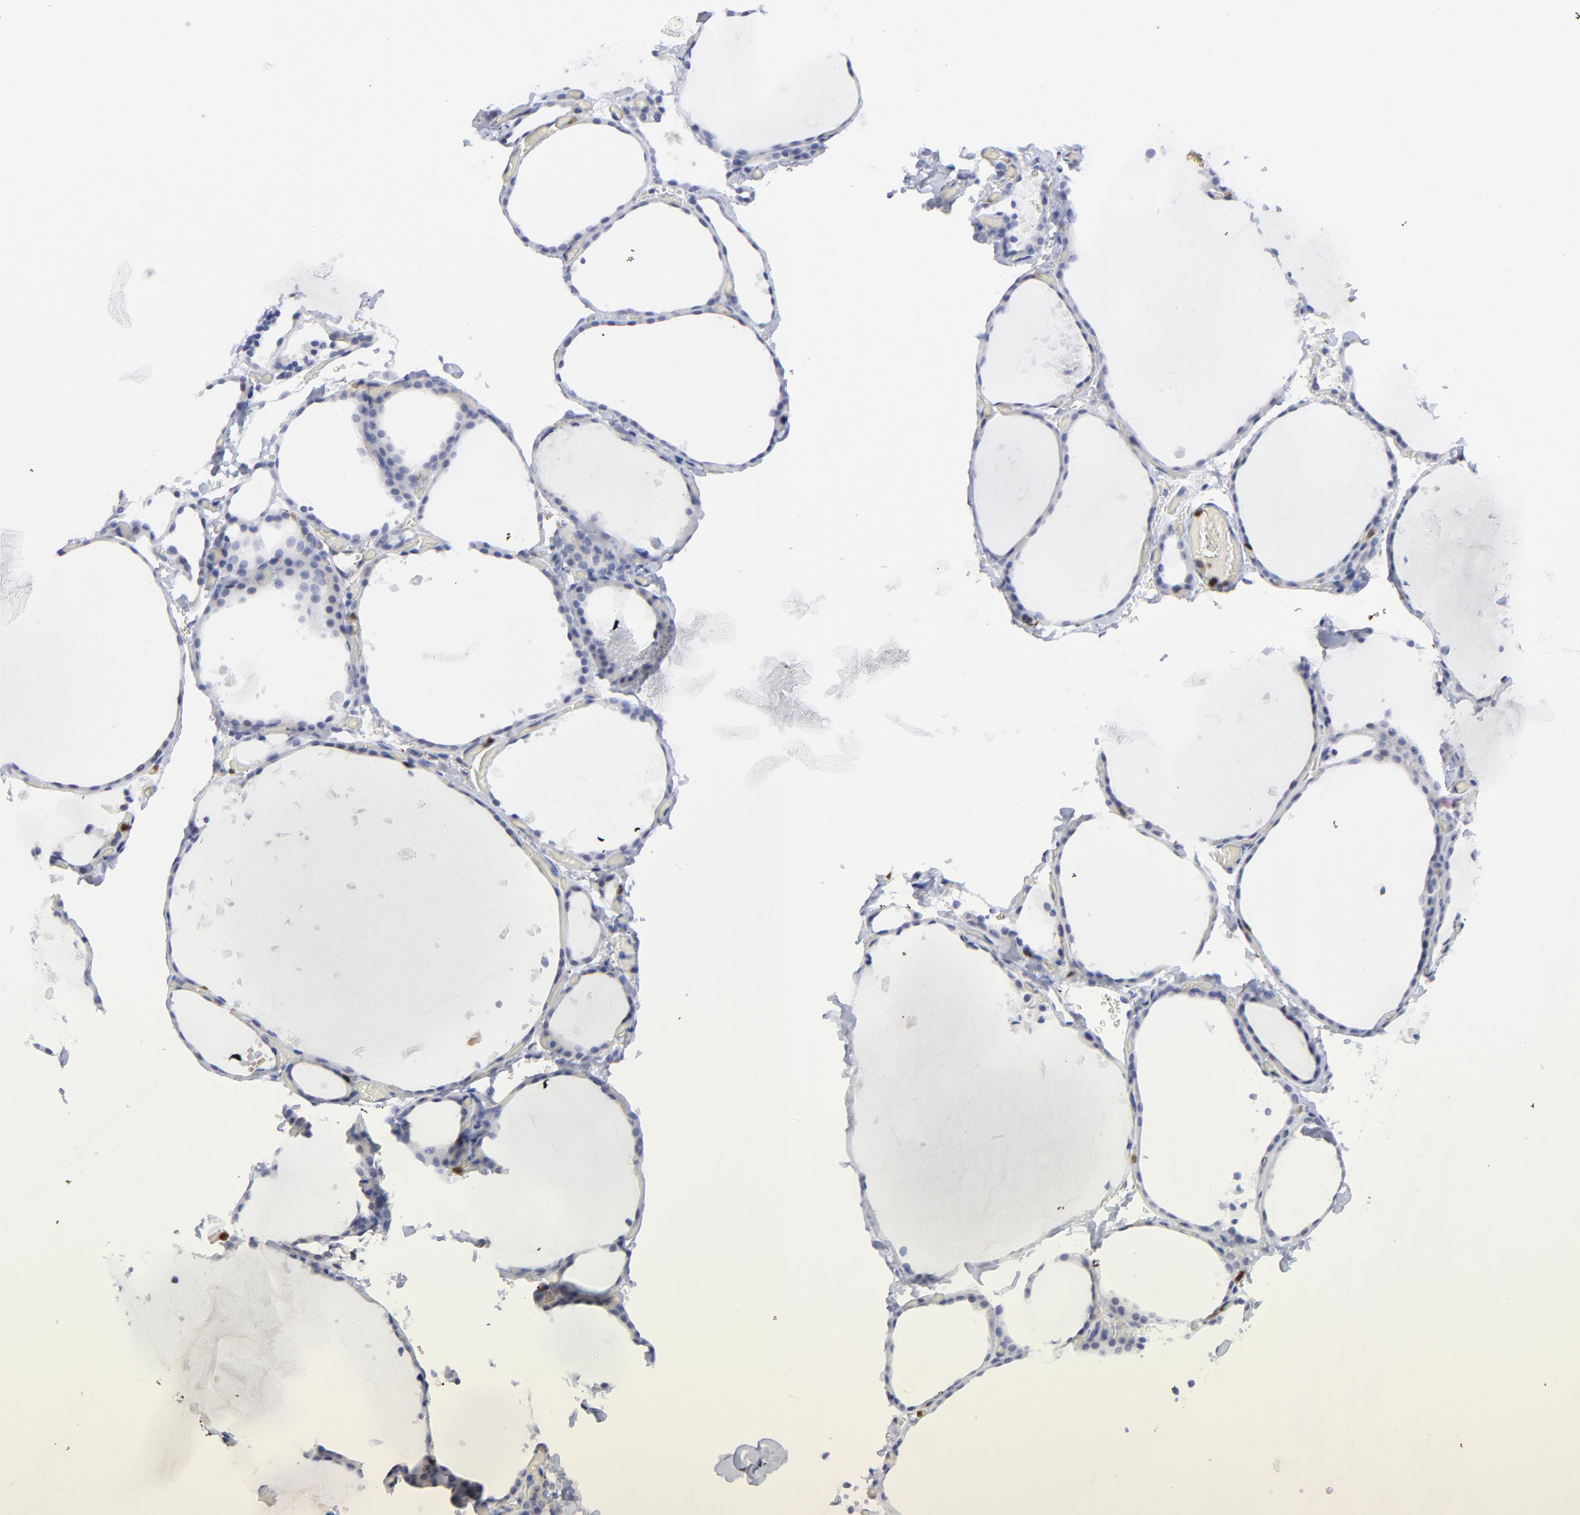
{"staining": {"intensity": "negative", "quantity": "none", "location": "none"}, "tissue": "thyroid gland", "cell_type": "Glandular cells", "image_type": "normal", "snomed": [{"axis": "morphology", "description": "Normal tissue, NOS"}, {"axis": "topography", "description": "Thyroid gland"}], "caption": "IHC of benign human thyroid gland displays no expression in glandular cells.", "gene": "TBXT", "patient": {"sex": "female", "age": 22}}